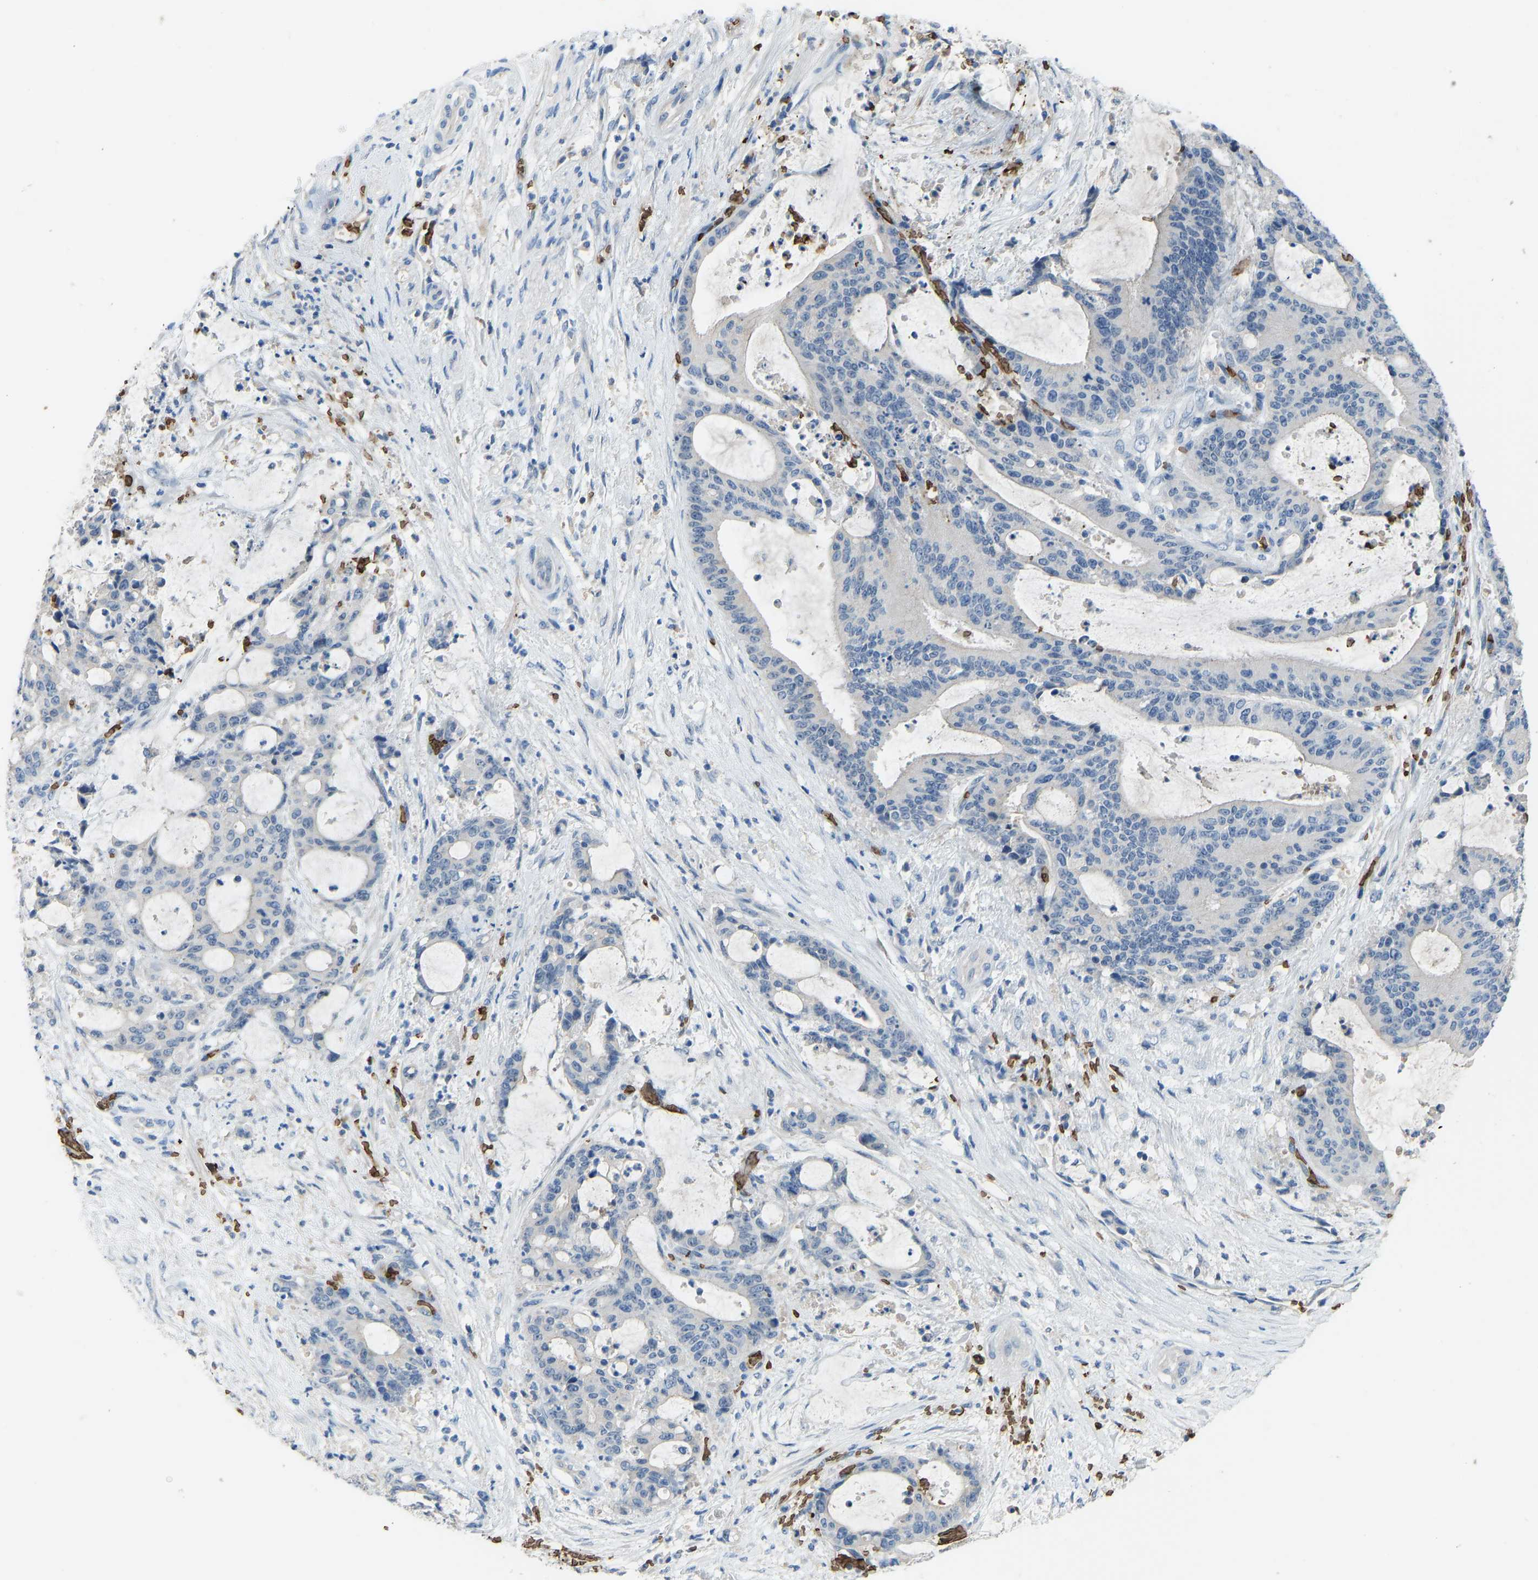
{"staining": {"intensity": "negative", "quantity": "none", "location": "none"}, "tissue": "liver cancer", "cell_type": "Tumor cells", "image_type": "cancer", "snomed": [{"axis": "morphology", "description": "Normal tissue, NOS"}, {"axis": "morphology", "description": "Cholangiocarcinoma"}, {"axis": "topography", "description": "Liver"}, {"axis": "topography", "description": "Peripheral nerve tissue"}], "caption": "Histopathology image shows no protein positivity in tumor cells of liver cholangiocarcinoma tissue.", "gene": "PIGS", "patient": {"sex": "female", "age": 73}}